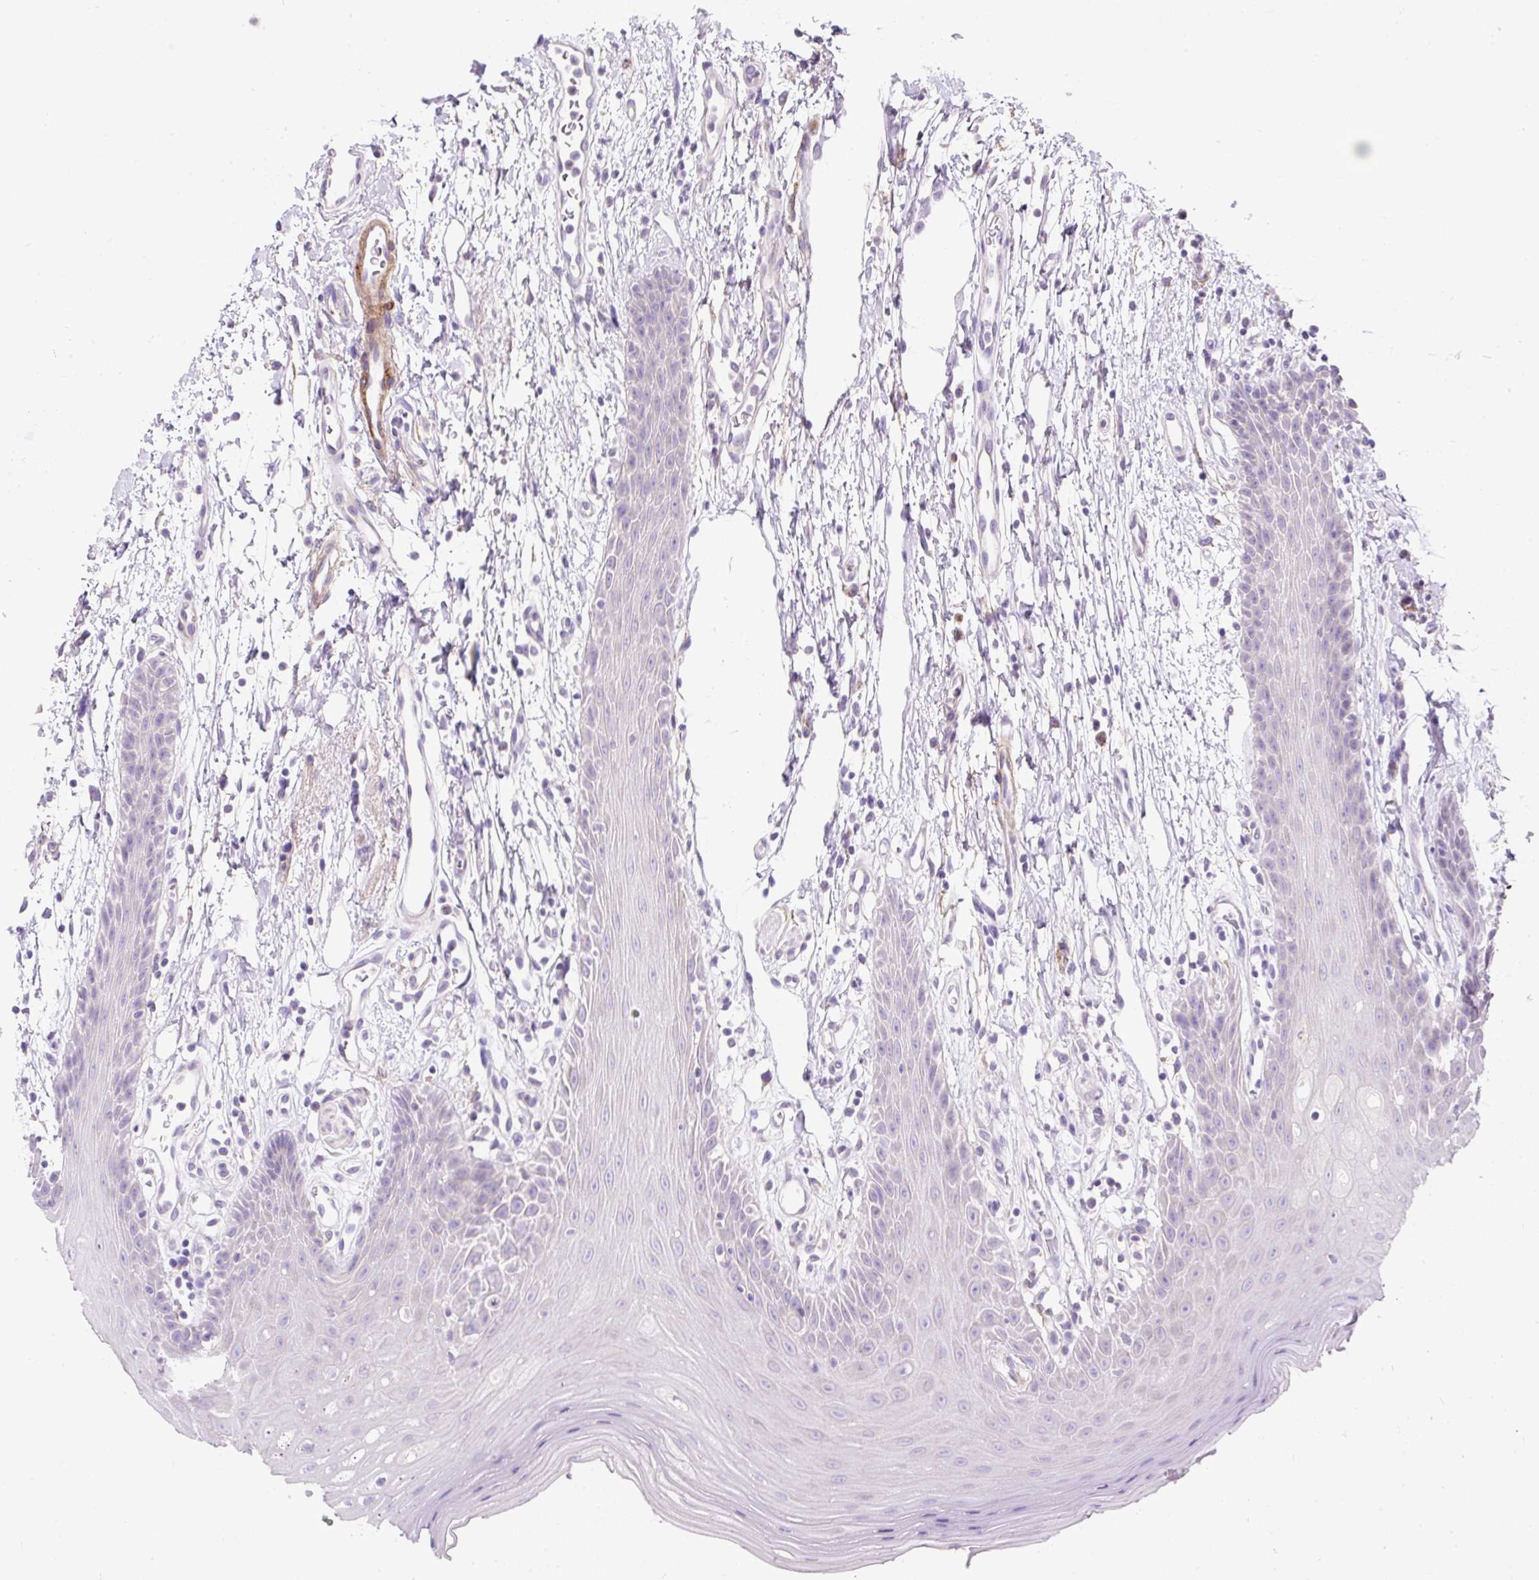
{"staining": {"intensity": "negative", "quantity": "none", "location": "none"}, "tissue": "oral mucosa", "cell_type": "Squamous epithelial cells", "image_type": "normal", "snomed": [{"axis": "morphology", "description": "Normal tissue, NOS"}, {"axis": "topography", "description": "Oral tissue"}, {"axis": "topography", "description": "Tounge, NOS"}], "caption": "High power microscopy histopathology image of an immunohistochemistry photomicrograph of benign oral mucosa, revealing no significant positivity in squamous epithelial cells.", "gene": "SUSD5", "patient": {"sex": "female", "age": 59}}